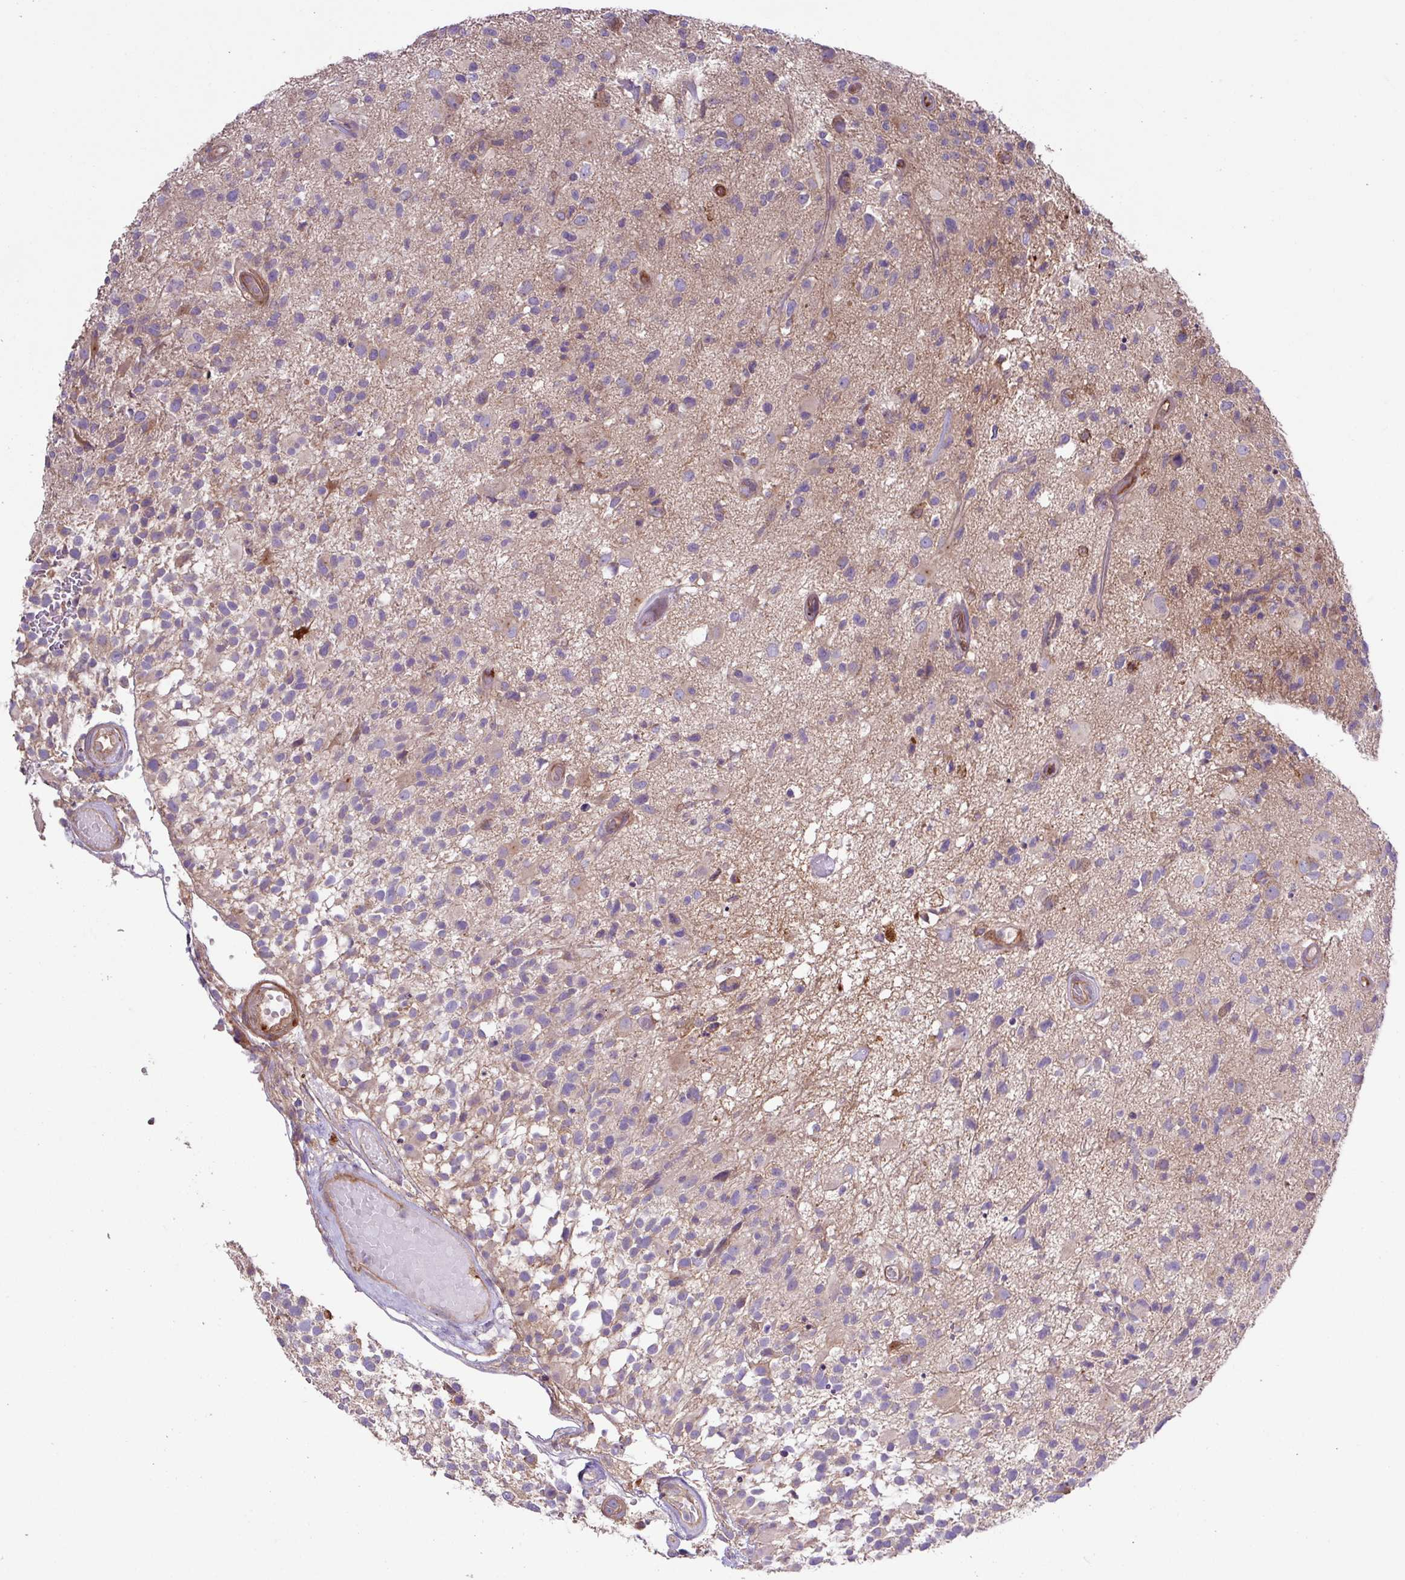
{"staining": {"intensity": "negative", "quantity": "none", "location": "none"}, "tissue": "glioma", "cell_type": "Tumor cells", "image_type": "cancer", "snomed": [{"axis": "morphology", "description": "Glioma, malignant, High grade"}, {"axis": "morphology", "description": "Glioblastoma, NOS"}, {"axis": "topography", "description": "Brain"}], "caption": "This is an immunohistochemistry (IHC) photomicrograph of human glioblastoma. There is no positivity in tumor cells.", "gene": "RIC1", "patient": {"sex": "male", "age": 60}}